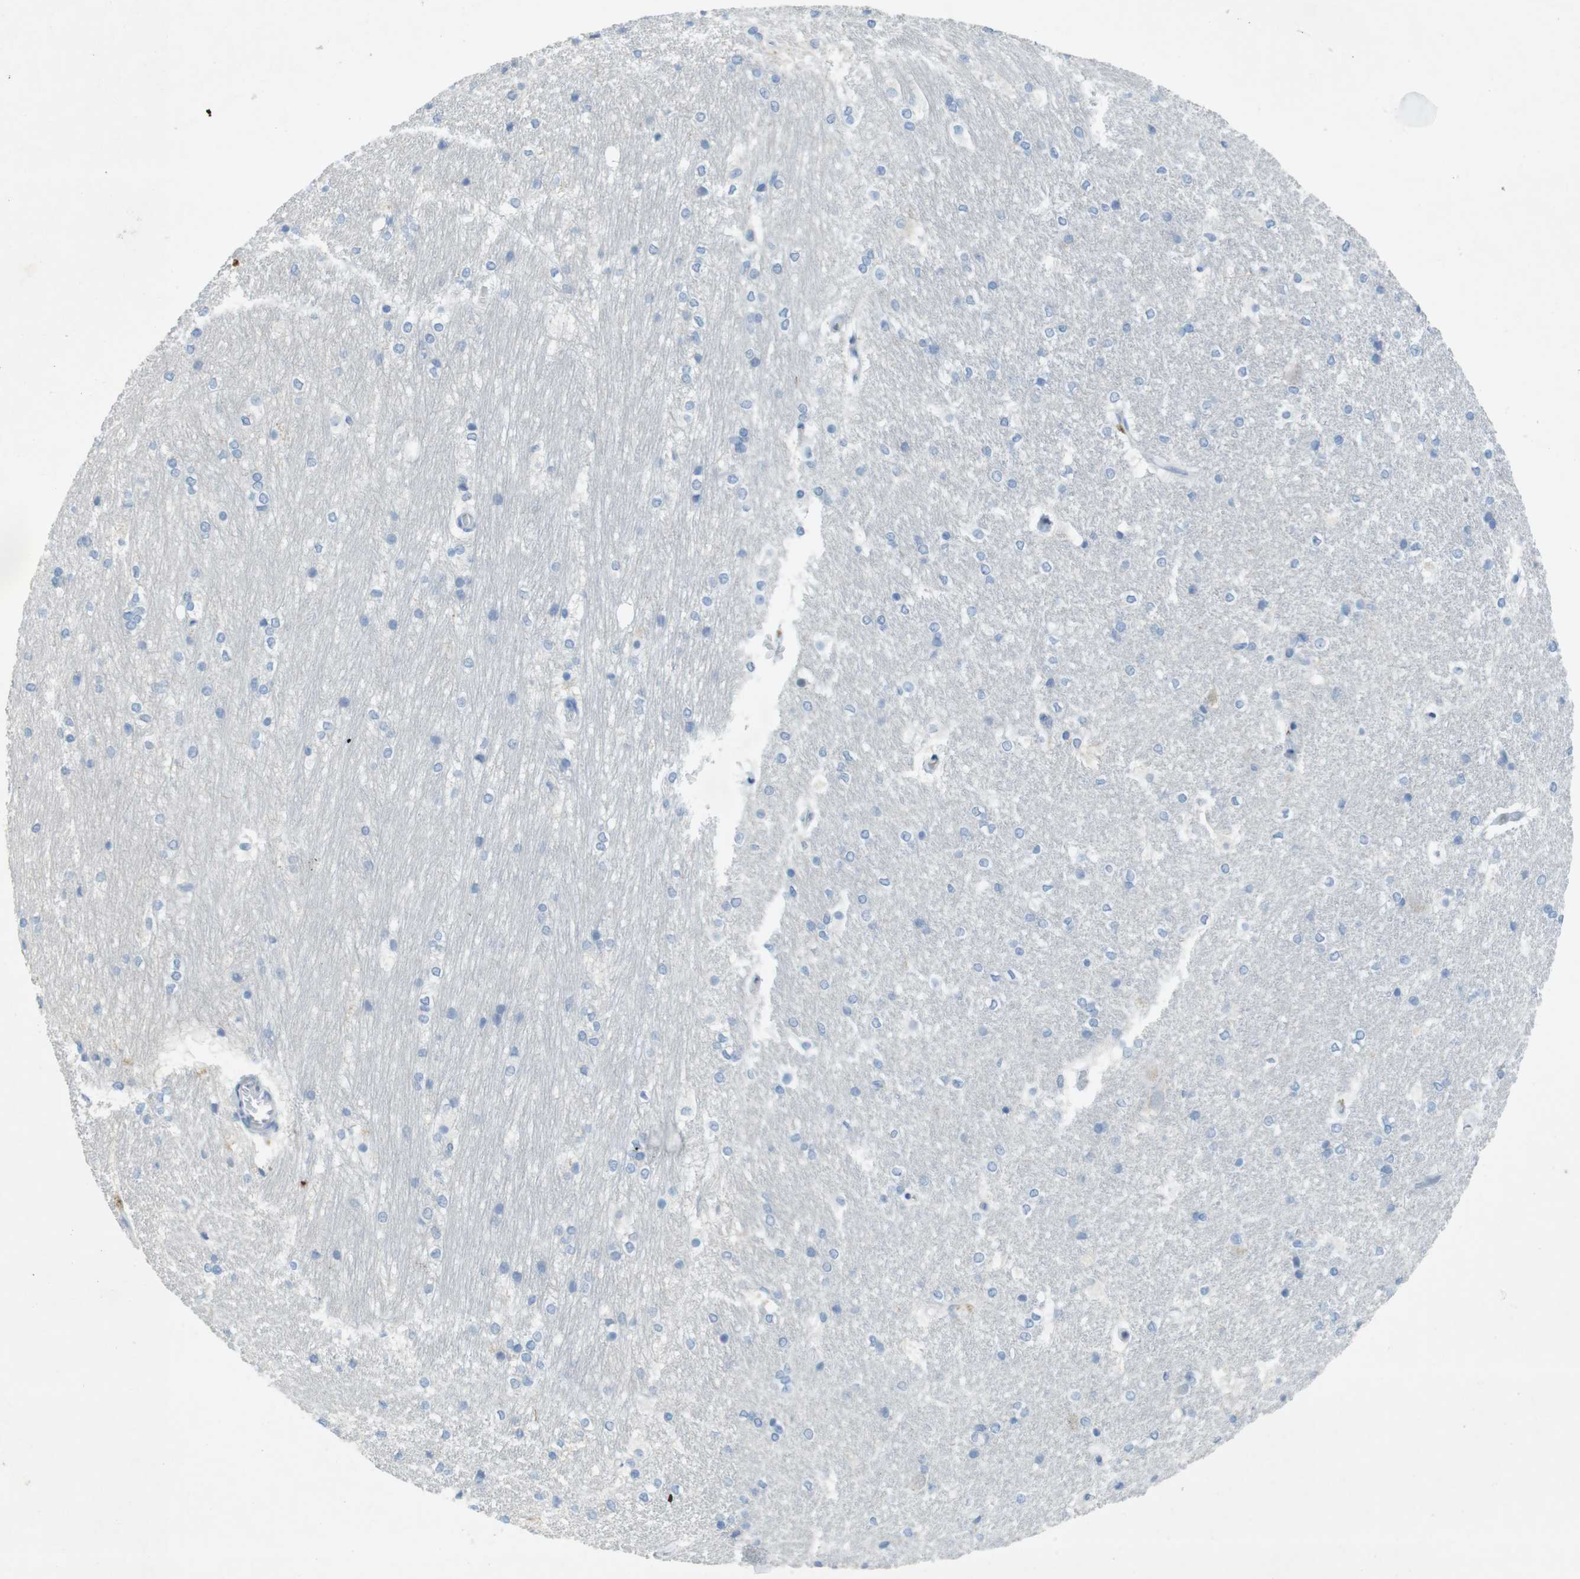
{"staining": {"intensity": "negative", "quantity": "none", "location": "none"}, "tissue": "hippocampus", "cell_type": "Glial cells", "image_type": "normal", "snomed": [{"axis": "morphology", "description": "Normal tissue, NOS"}, {"axis": "topography", "description": "Hippocampus"}], "caption": "High power microscopy photomicrograph of an IHC micrograph of normal hippocampus, revealing no significant staining in glial cells. The staining is performed using DAB (3,3'-diaminobenzidine) brown chromogen with nuclei counter-stained in using hematoxylin.", "gene": "CD320", "patient": {"sex": "female", "age": 19}}